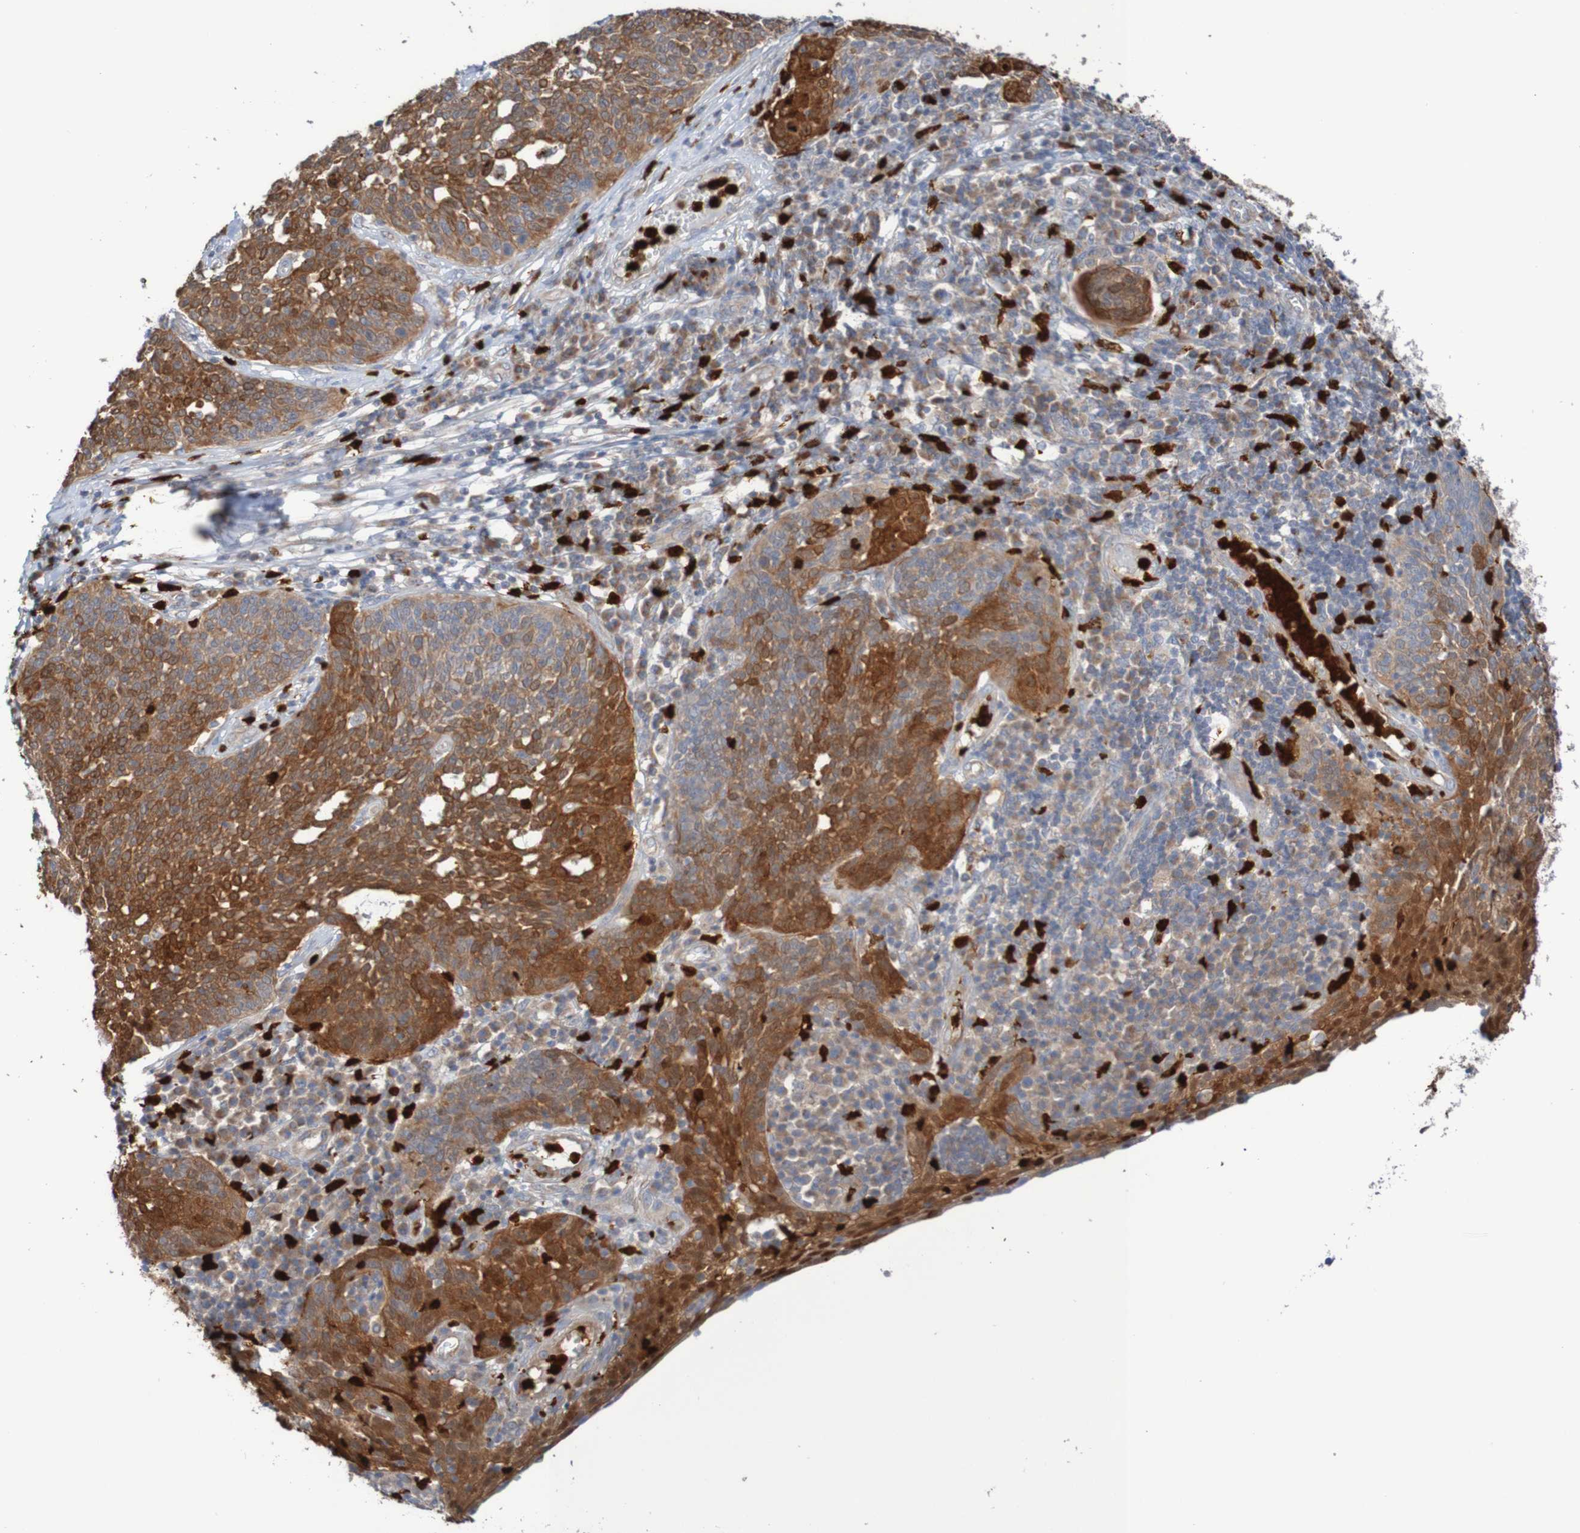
{"staining": {"intensity": "moderate", "quantity": ">75%", "location": "cytoplasmic/membranous"}, "tissue": "cervical cancer", "cell_type": "Tumor cells", "image_type": "cancer", "snomed": [{"axis": "morphology", "description": "Squamous cell carcinoma, NOS"}, {"axis": "topography", "description": "Cervix"}], "caption": "Human cervical cancer (squamous cell carcinoma) stained with a protein marker shows moderate staining in tumor cells.", "gene": "PARP4", "patient": {"sex": "female", "age": 34}}